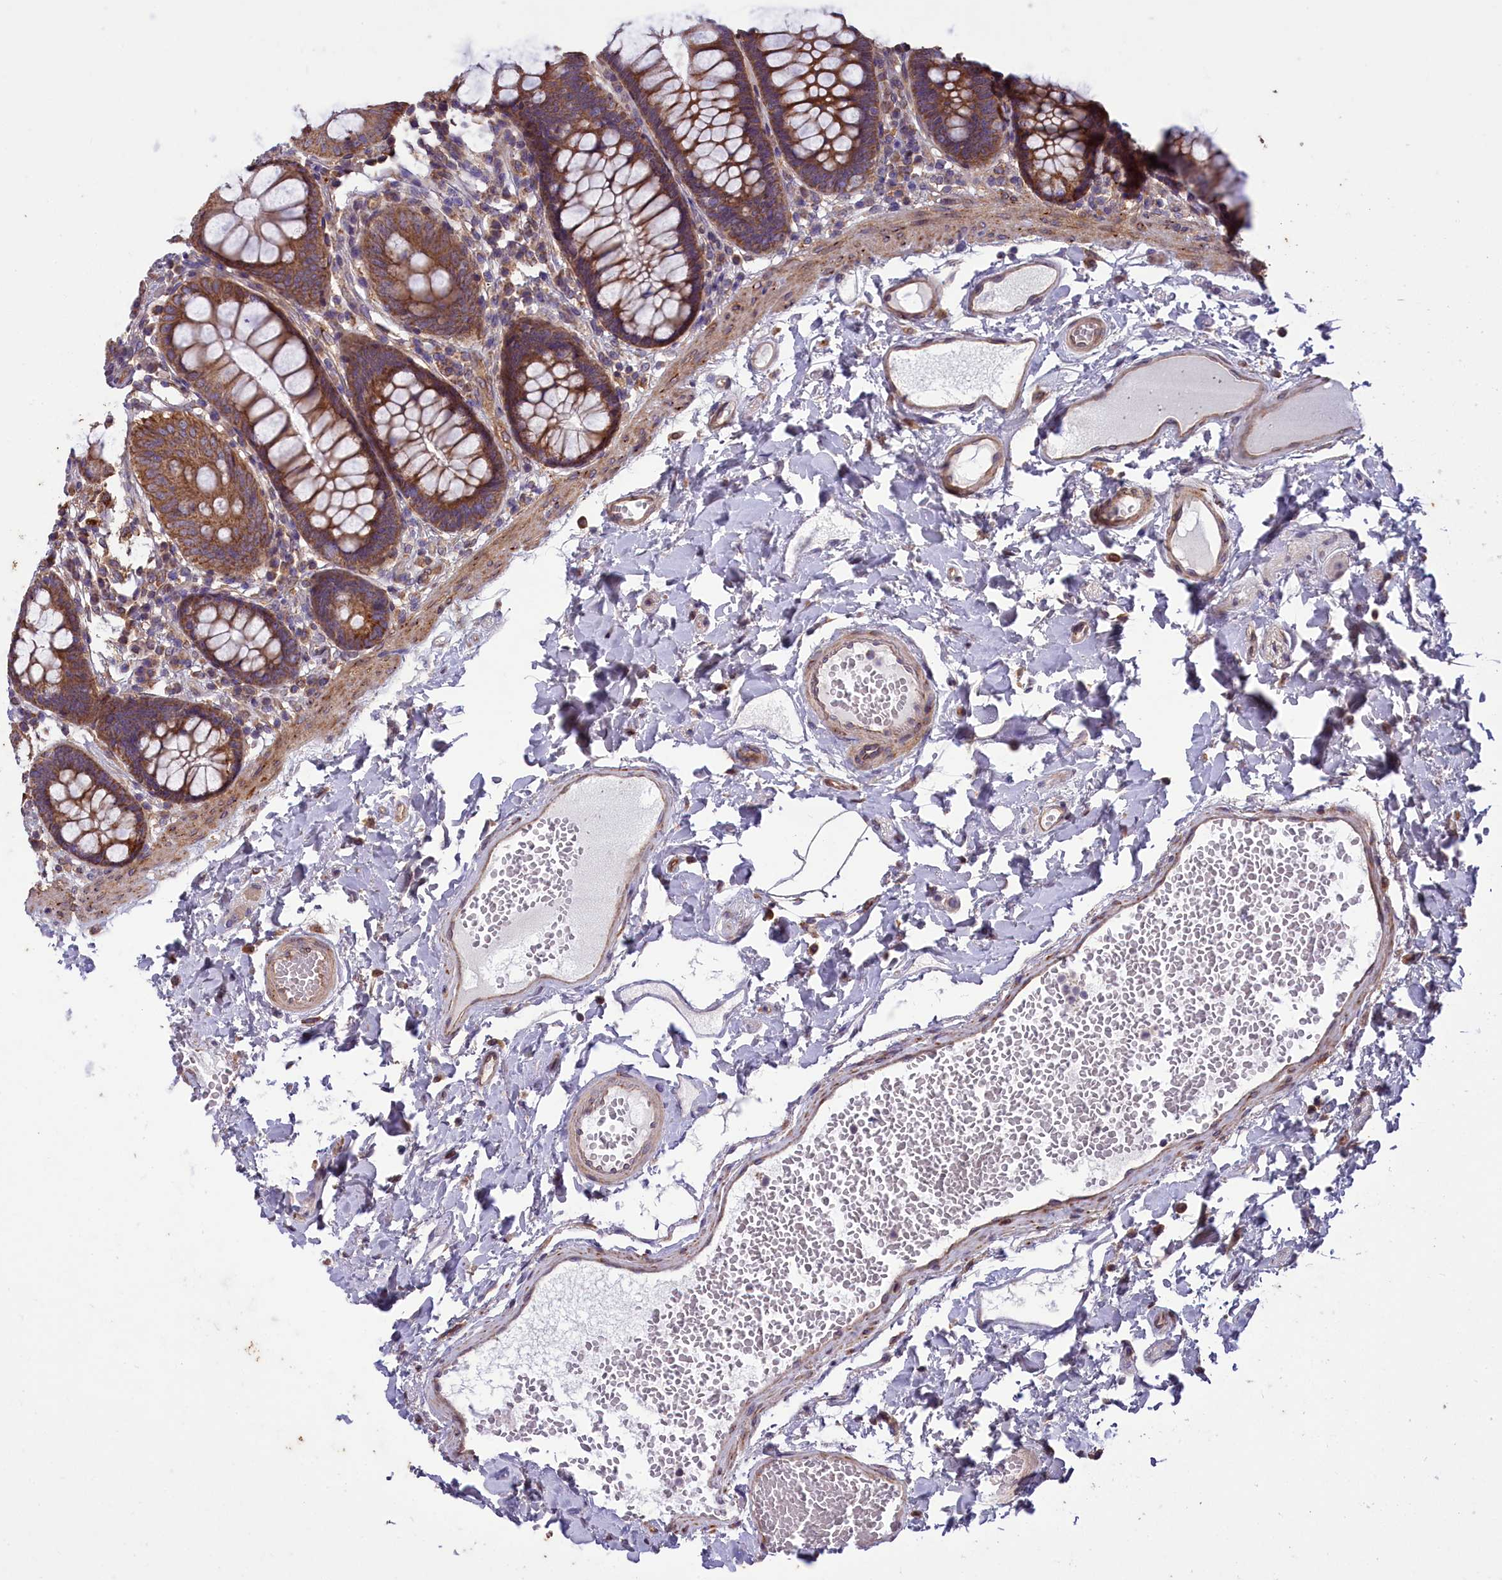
{"staining": {"intensity": "moderate", "quantity": ">75%", "location": "cytoplasmic/membranous"}, "tissue": "colon", "cell_type": "Endothelial cells", "image_type": "normal", "snomed": [{"axis": "morphology", "description": "Normal tissue, NOS"}, {"axis": "topography", "description": "Colon"}], "caption": "Immunohistochemical staining of benign human colon demonstrates medium levels of moderate cytoplasmic/membranous positivity in about >75% of endothelial cells. (IHC, brightfield microscopy, high magnification).", "gene": "ACAD8", "patient": {"sex": "male", "age": 84}}